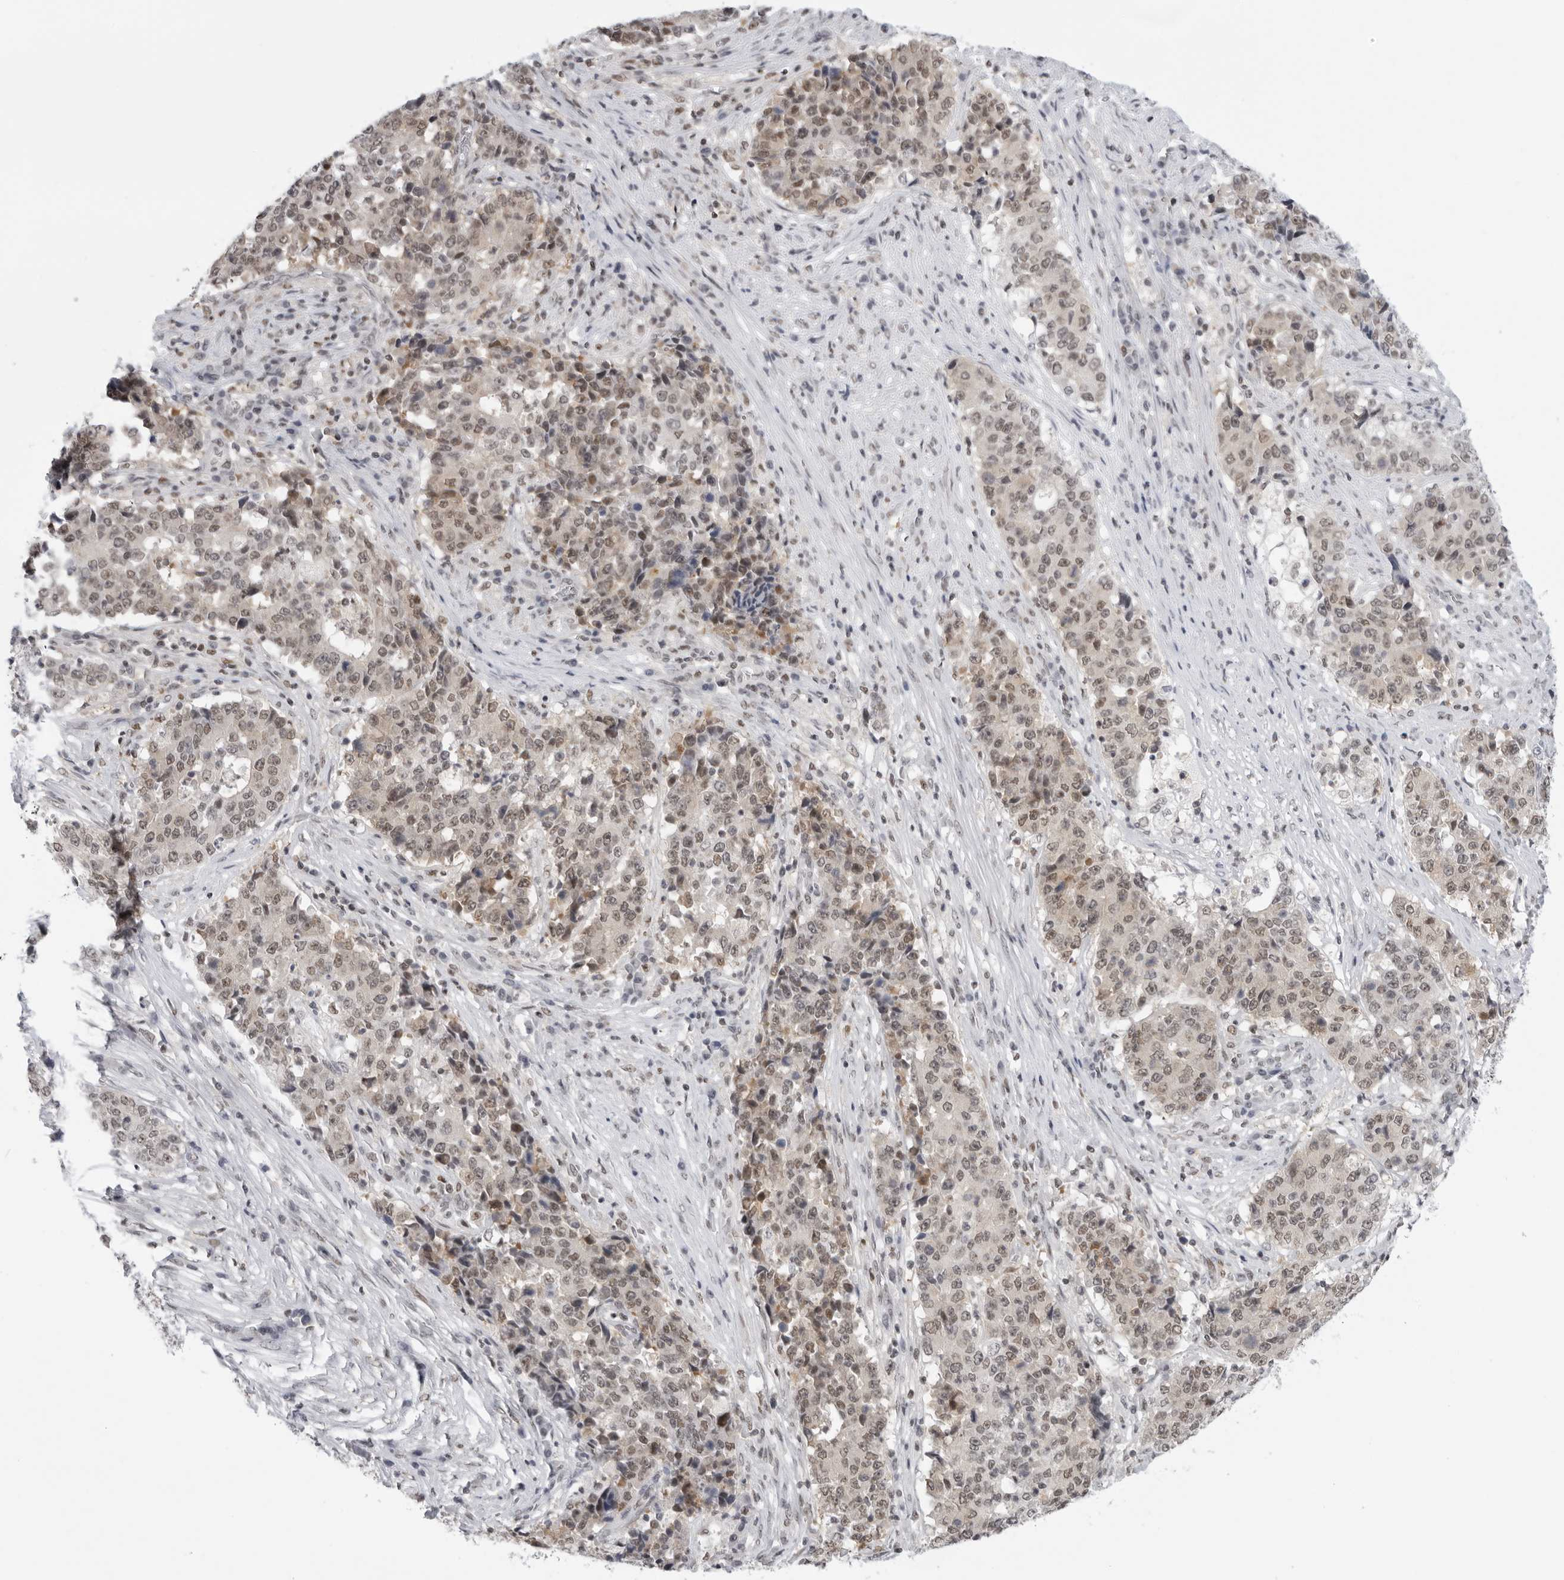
{"staining": {"intensity": "weak", "quantity": ">75%", "location": "nuclear"}, "tissue": "stomach cancer", "cell_type": "Tumor cells", "image_type": "cancer", "snomed": [{"axis": "morphology", "description": "Adenocarcinoma, NOS"}, {"axis": "topography", "description": "Stomach"}], "caption": "The immunohistochemical stain labels weak nuclear staining in tumor cells of stomach adenocarcinoma tissue. The staining was performed using DAB, with brown indicating positive protein expression. Nuclei are stained blue with hematoxylin.", "gene": "RPA2", "patient": {"sex": "male", "age": 59}}